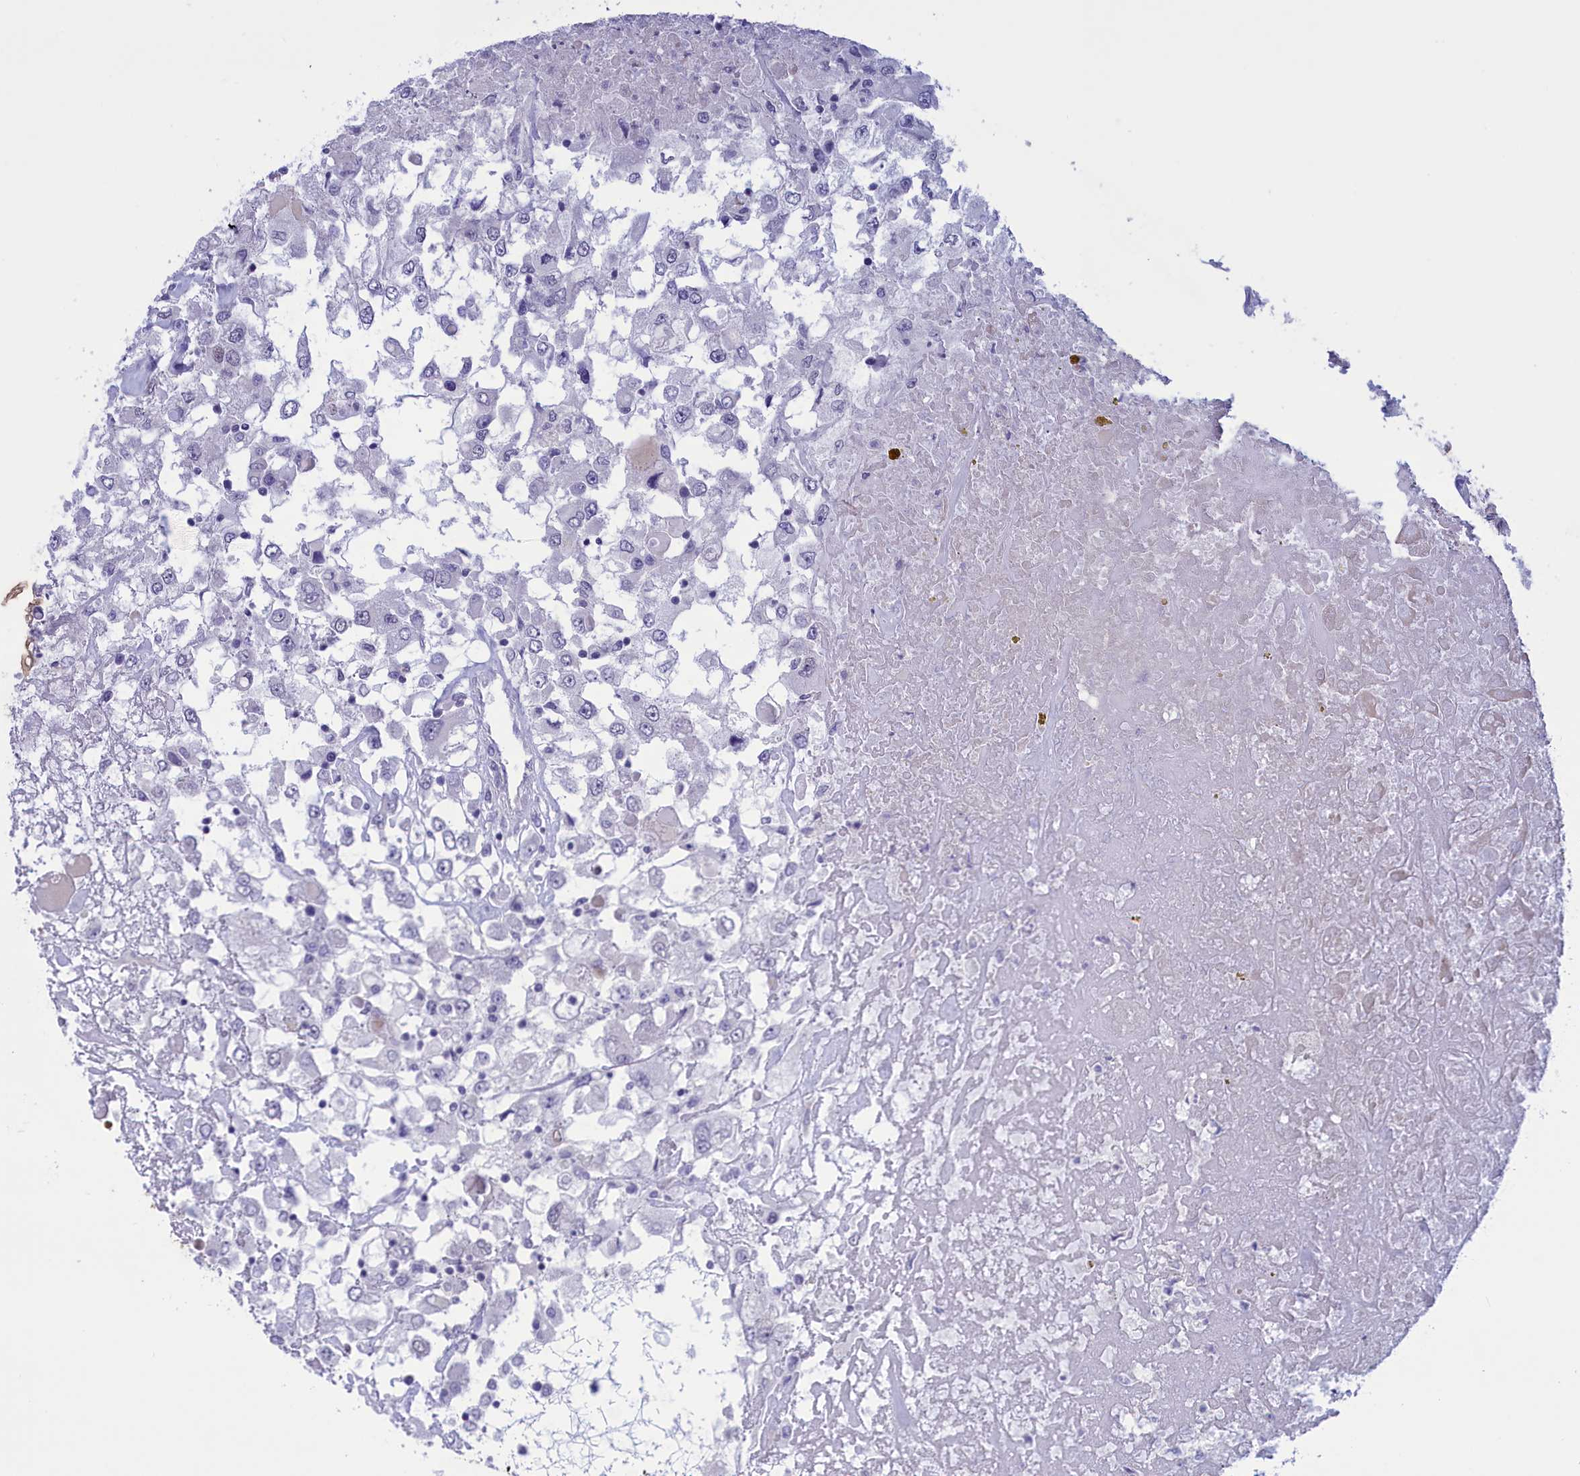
{"staining": {"intensity": "negative", "quantity": "none", "location": "none"}, "tissue": "renal cancer", "cell_type": "Tumor cells", "image_type": "cancer", "snomed": [{"axis": "morphology", "description": "Adenocarcinoma, NOS"}, {"axis": "topography", "description": "Kidney"}], "caption": "This is a image of immunohistochemistry staining of renal cancer, which shows no expression in tumor cells.", "gene": "ELOA2", "patient": {"sex": "female", "age": 52}}